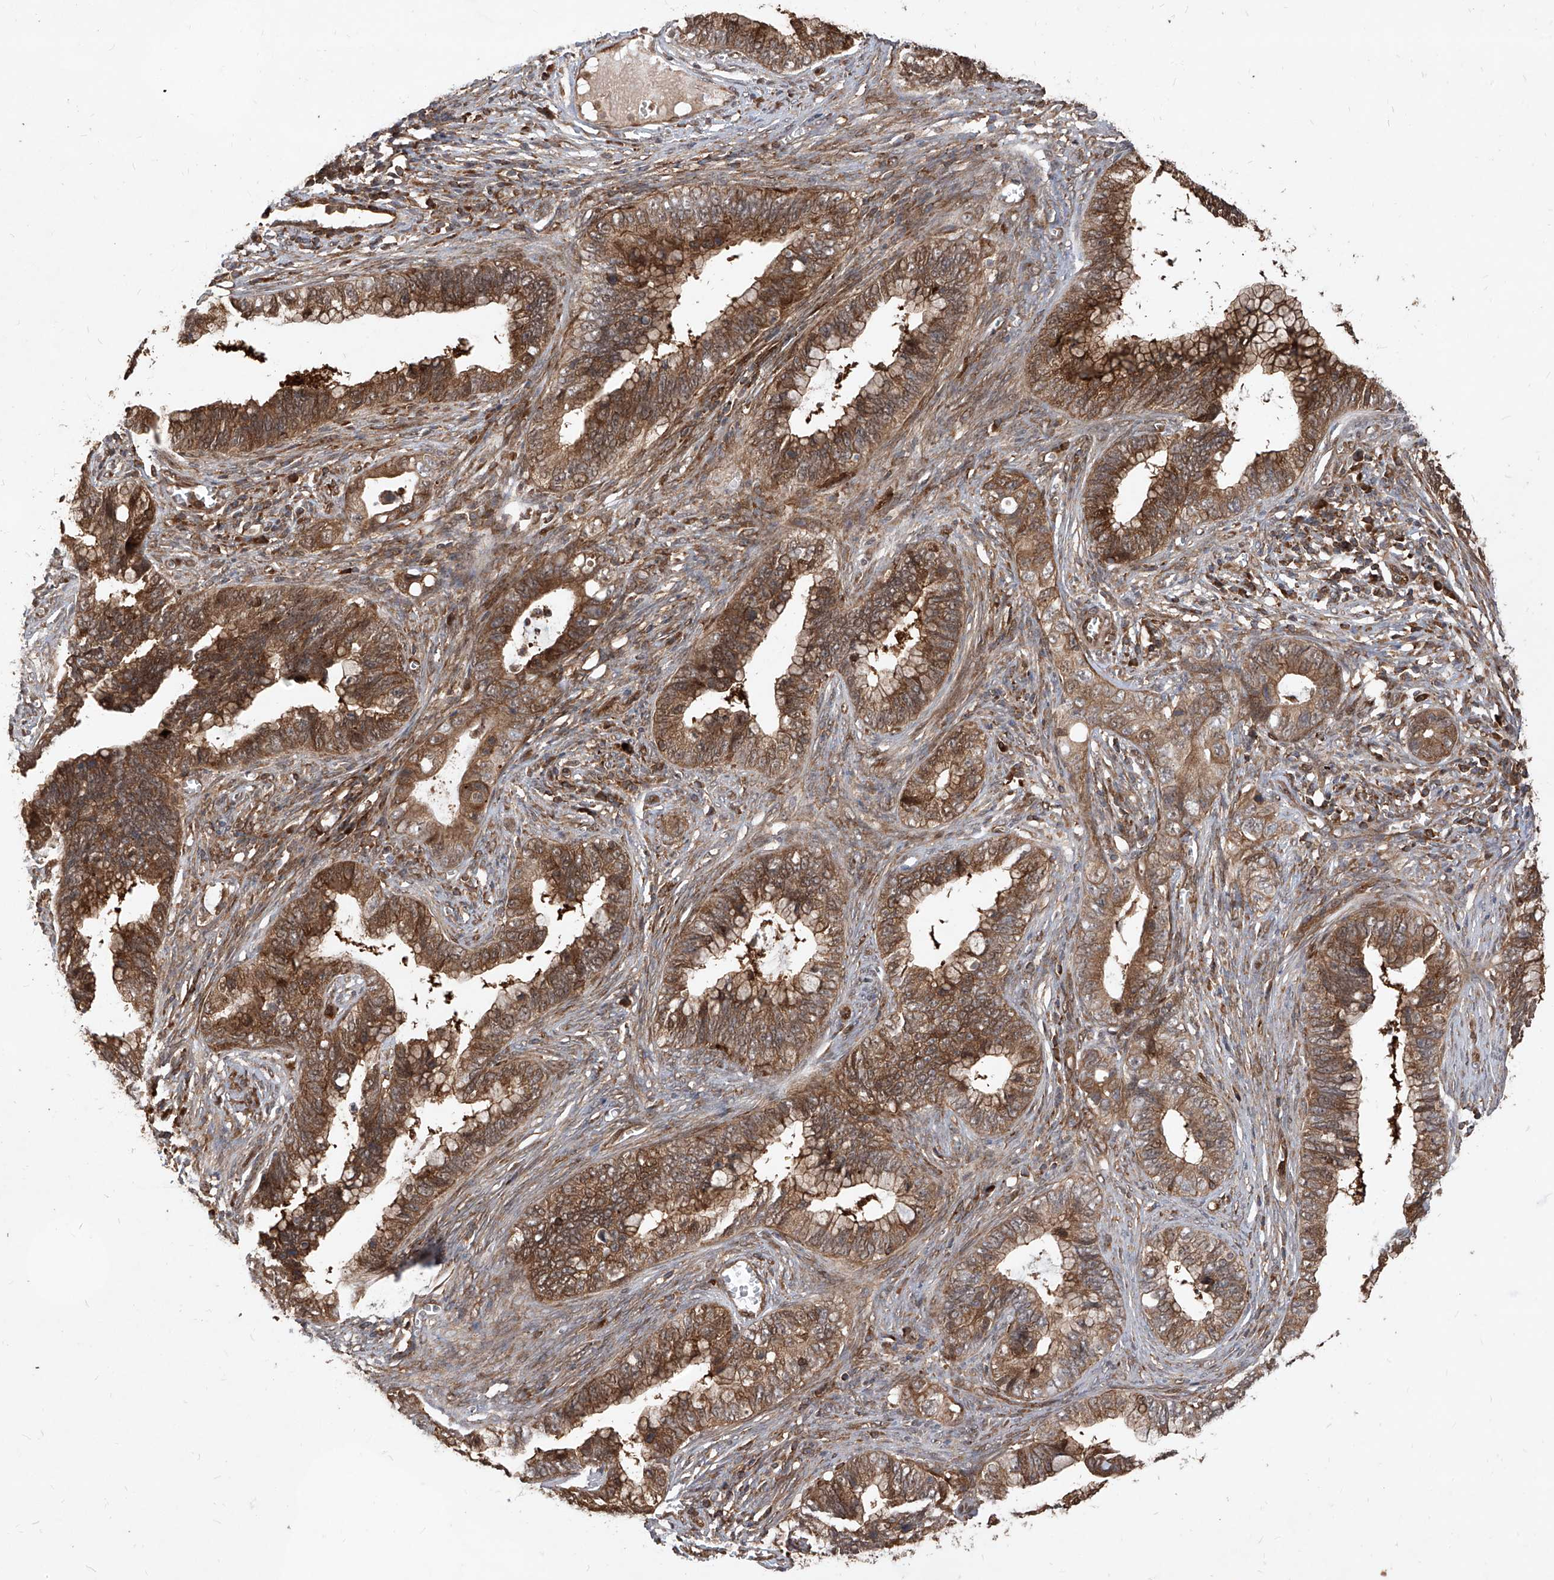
{"staining": {"intensity": "moderate", "quantity": ">75%", "location": "cytoplasmic/membranous,nuclear"}, "tissue": "cervical cancer", "cell_type": "Tumor cells", "image_type": "cancer", "snomed": [{"axis": "morphology", "description": "Adenocarcinoma, NOS"}, {"axis": "topography", "description": "Cervix"}], "caption": "Brown immunohistochemical staining in human cervical cancer (adenocarcinoma) demonstrates moderate cytoplasmic/membranous and nuclear staining in approximately >75% of tumor cells. The staining was performed using DAB, with brown indicating positive protein expression. Nuclei are stained blue with hematoxylin.", "gene": "MAGED2", "patient": {"sex": "female", "age": 44}}